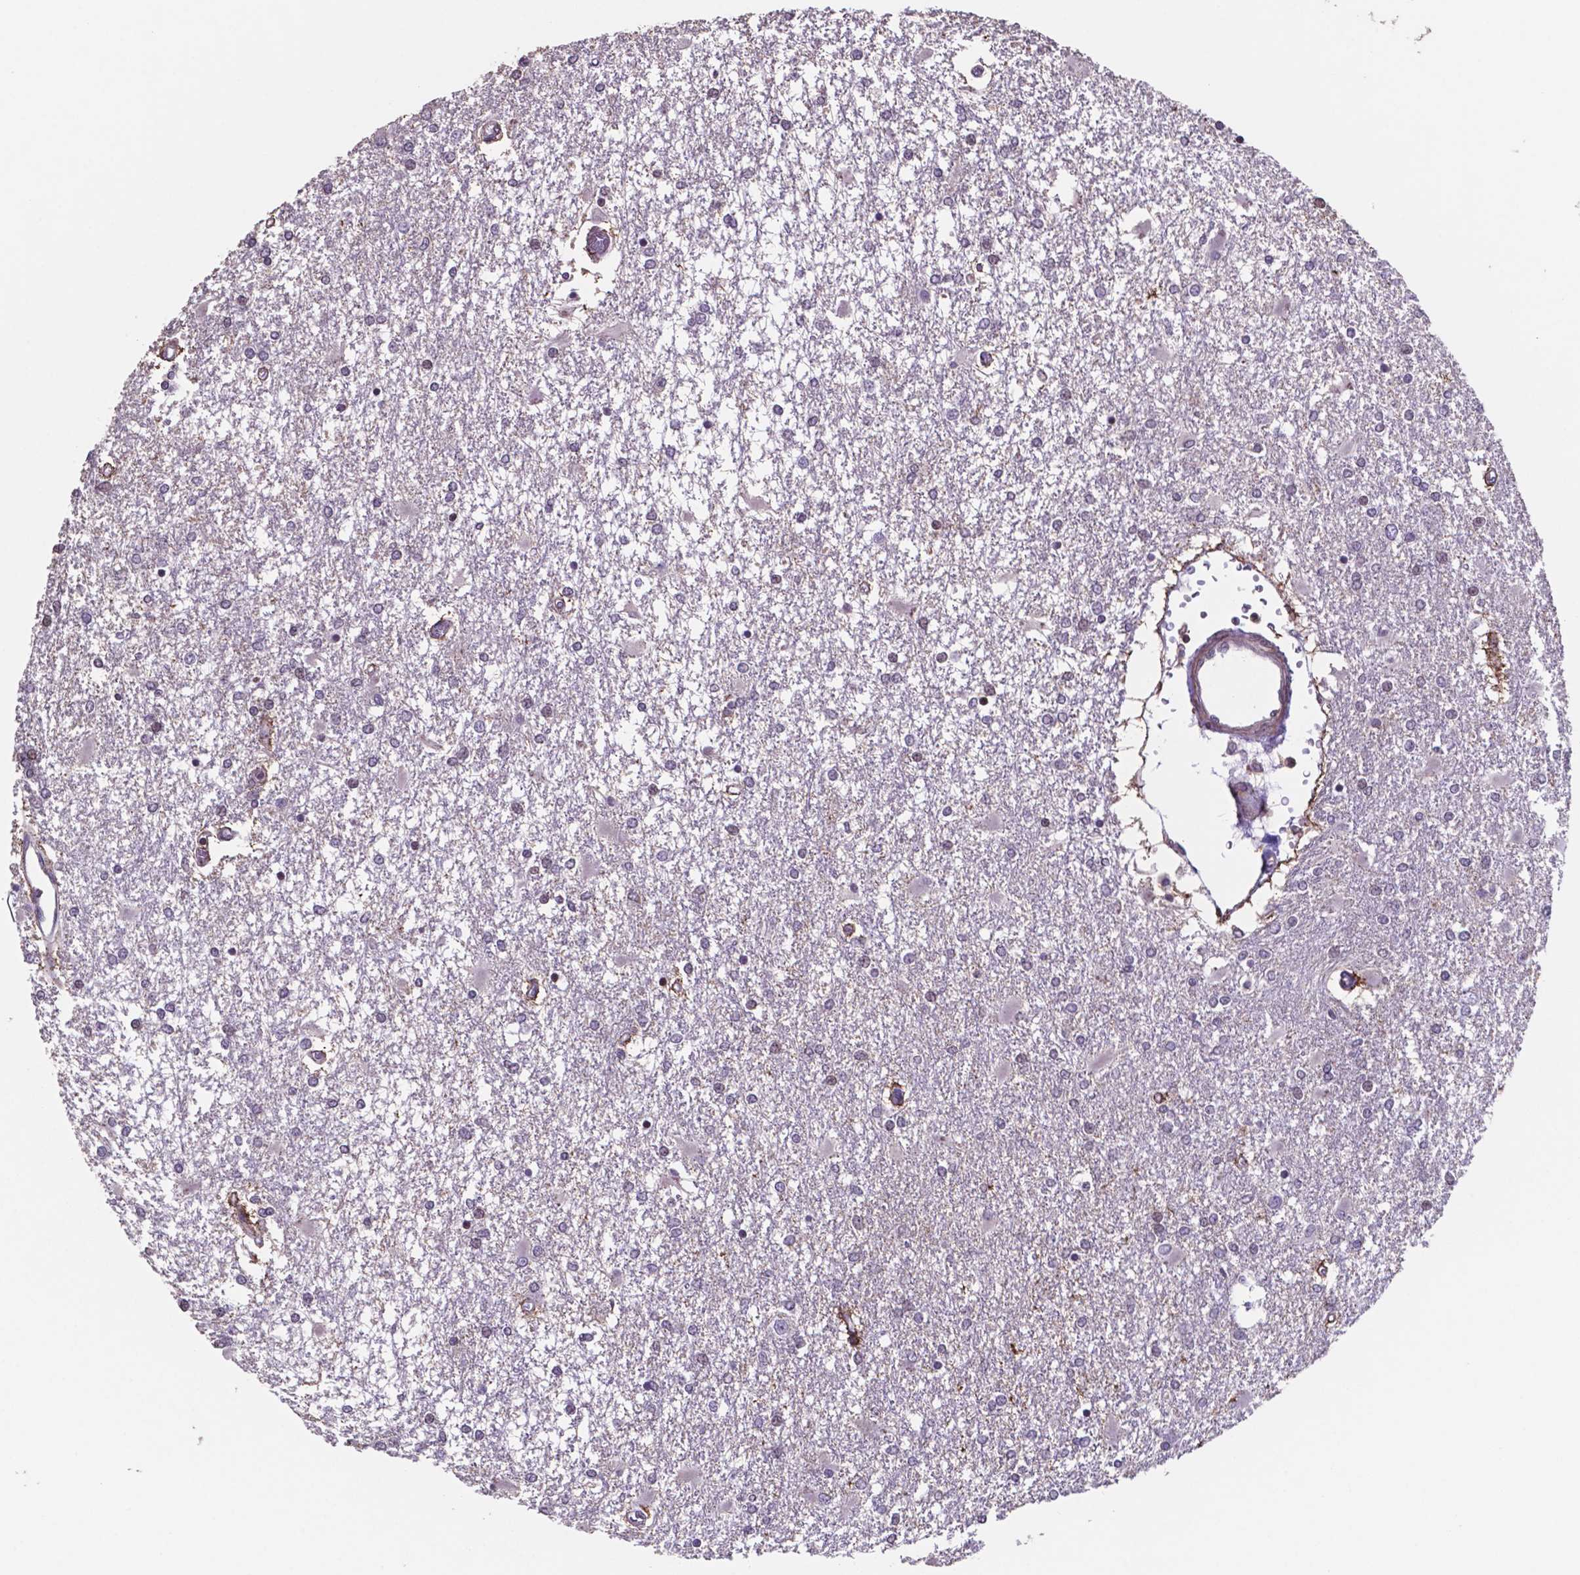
{"staining": {"intensity": "negative", "quantity": "none", "location": "none"}, "tissue": "glioma", "cell_type": "Tumor cells", "image_type": "cancer", "snomed": [{"axis": "morphology", "description": "Glioma, malignant, High grade"}, {"axis": "topography", "description": "Cerebral cortex"}], "caption": "High magnification brightfield microscopy of glioma stained with DAB (3,3'-diaminobenzidine) (brown) and counterstained with hematoxylin (blue): tumor cells show no significant expression.", "gene": "MLC1", "patient": {"sex": "male", "age": 79}}